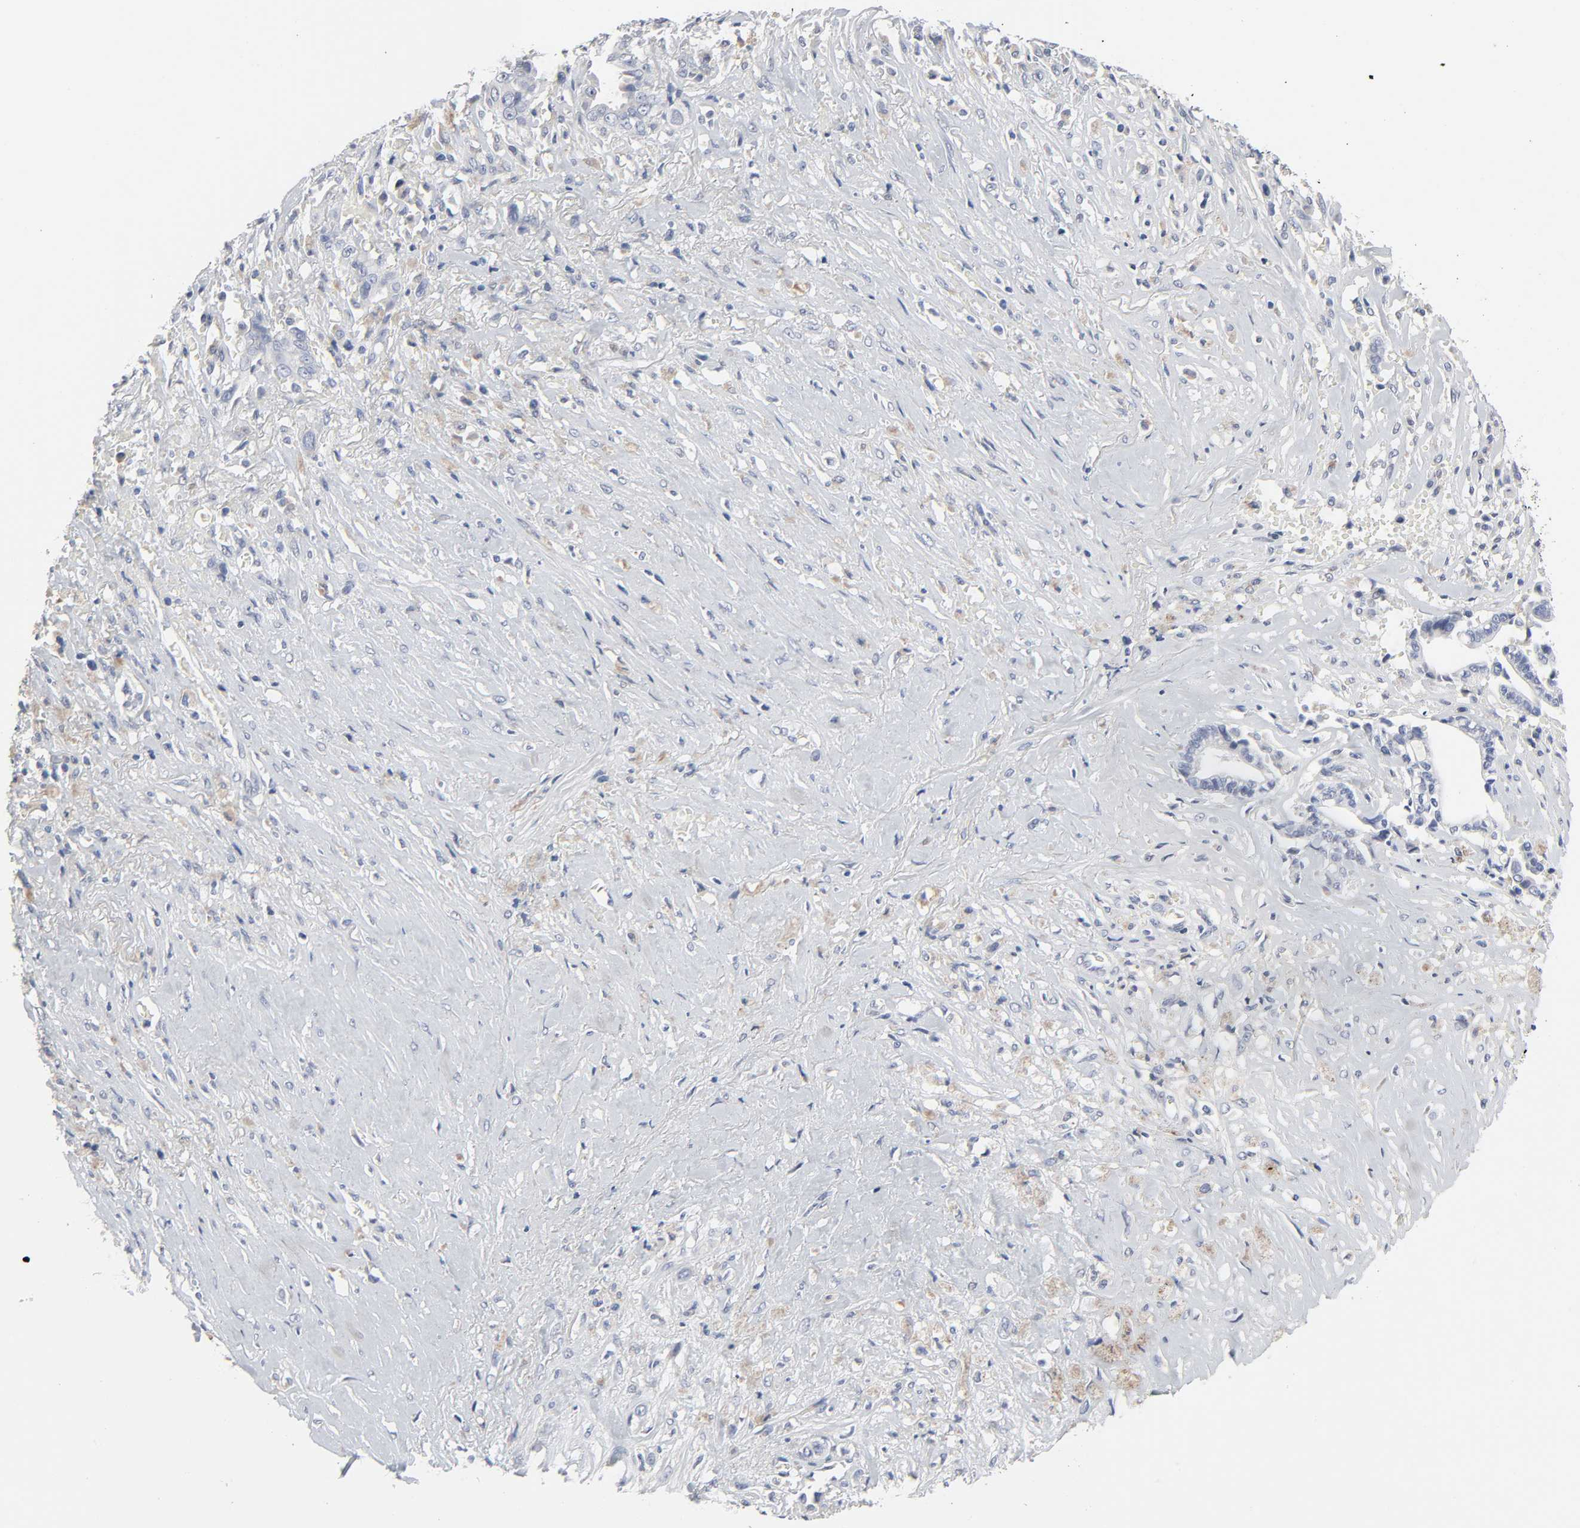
{"staining": {"intensity": "negative", "quantity": "none", "location": "none"}, "tissue": "liver cancer", "cell_type": "Tumor cells", "image_type": "cancer", "snomed": [{"axis": "morphology", "description": "Cholangiocarcinoma"}, {"axis": "topography", "description": "Liver"}], "caption": "The micrograph displays no staining of tumor cells in liver cholangiocarcinoma.", "gene": "SALL2", "patient": {"sex": "female", "age": 70}}